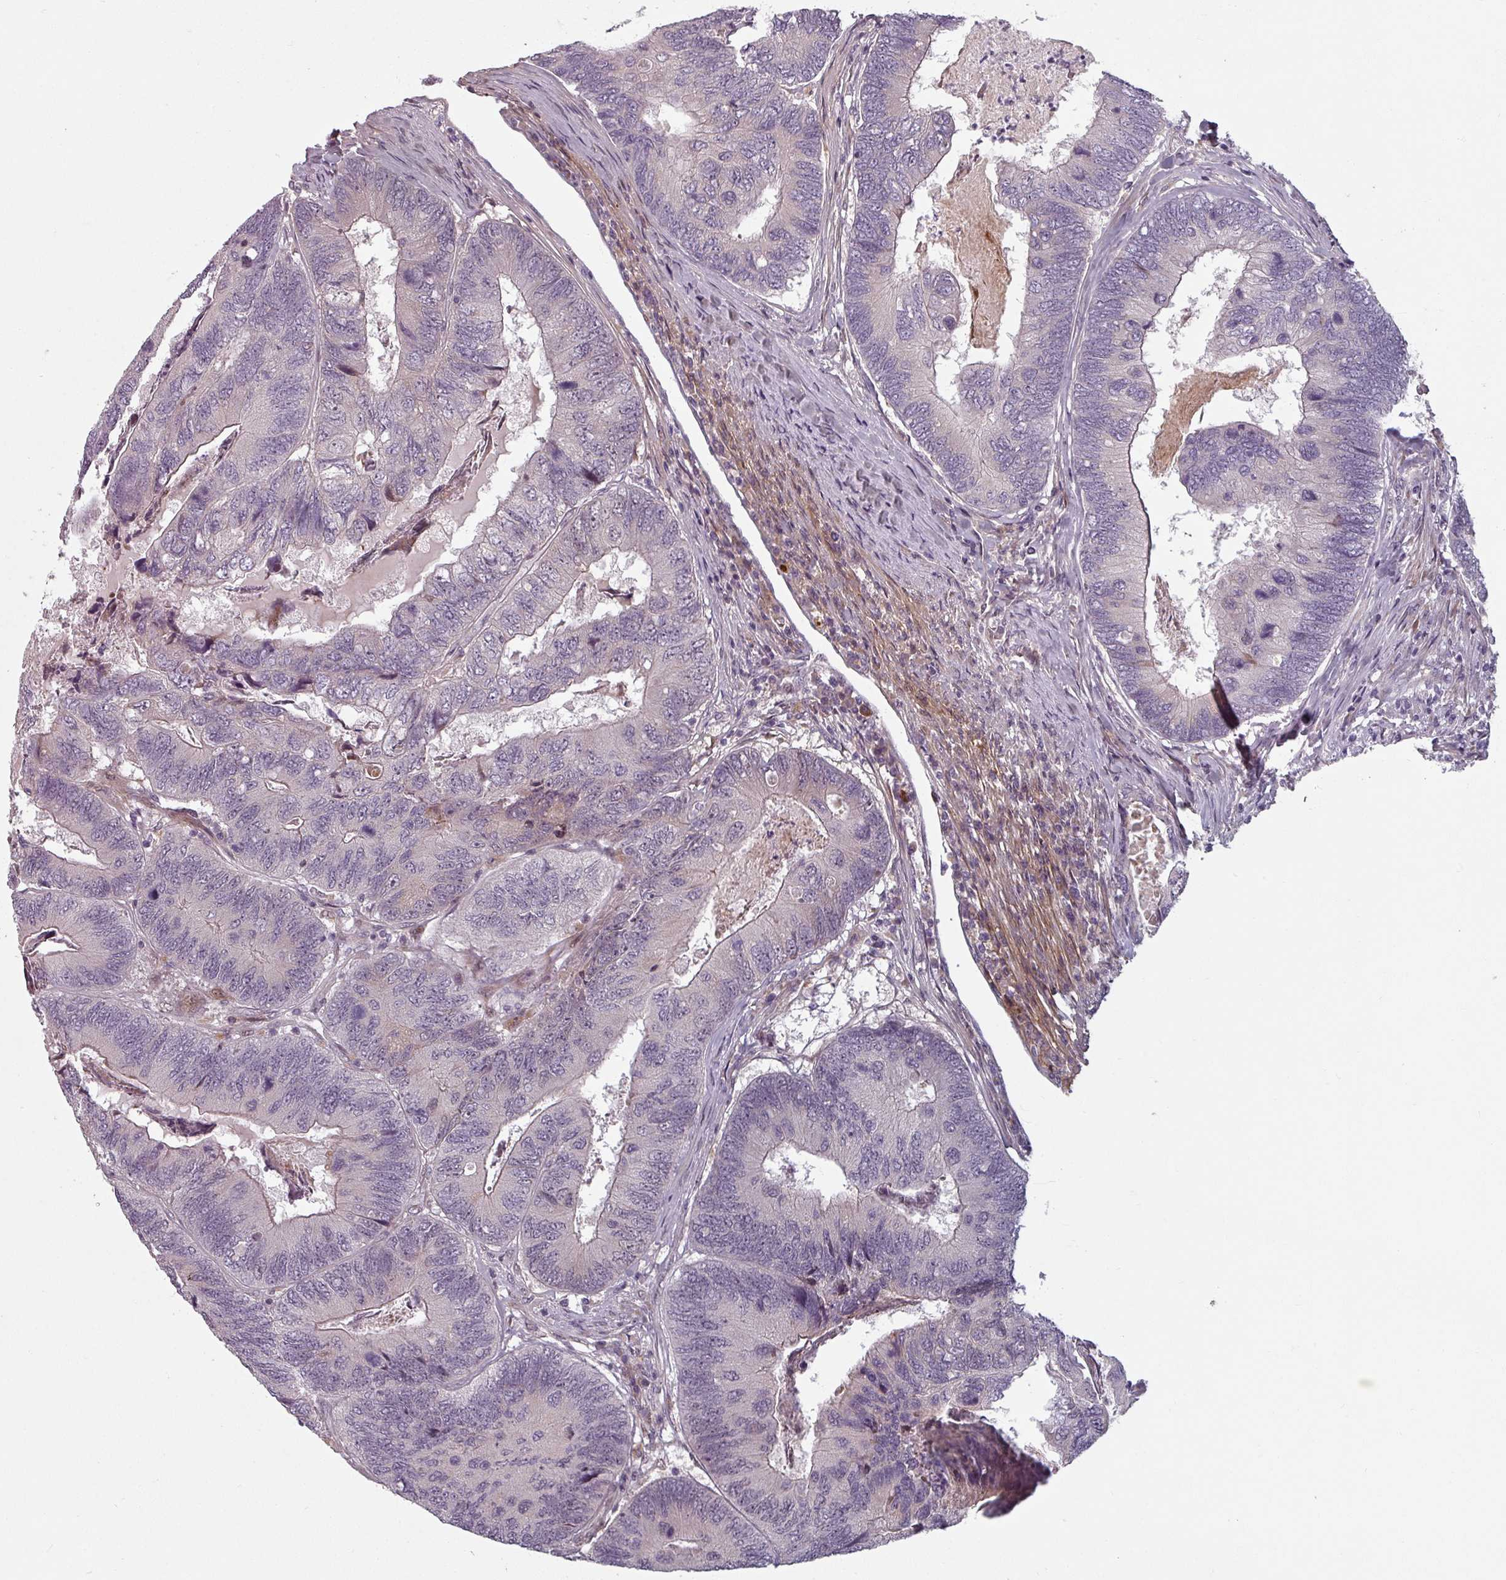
{"staining": {"intensity": "negative", "quantity": "none", "location": "none"}, "tissue": "colorectal cancer", "cell_type": "Tumor cells", "image_type": "cancer", "snomed": [{"axis": "morphology", "description": "Adenocarcinoma, NOS"}, {"axis": "topography", "description": "Colon"}], "caption": "Immunohistochemistry image of human colorectal adenocarcinoma stained for a protein (brown), which reveals no staining in tumor cells.", "gene": "CYB5RL", "patient": {"sex": "female", "age": 67}}